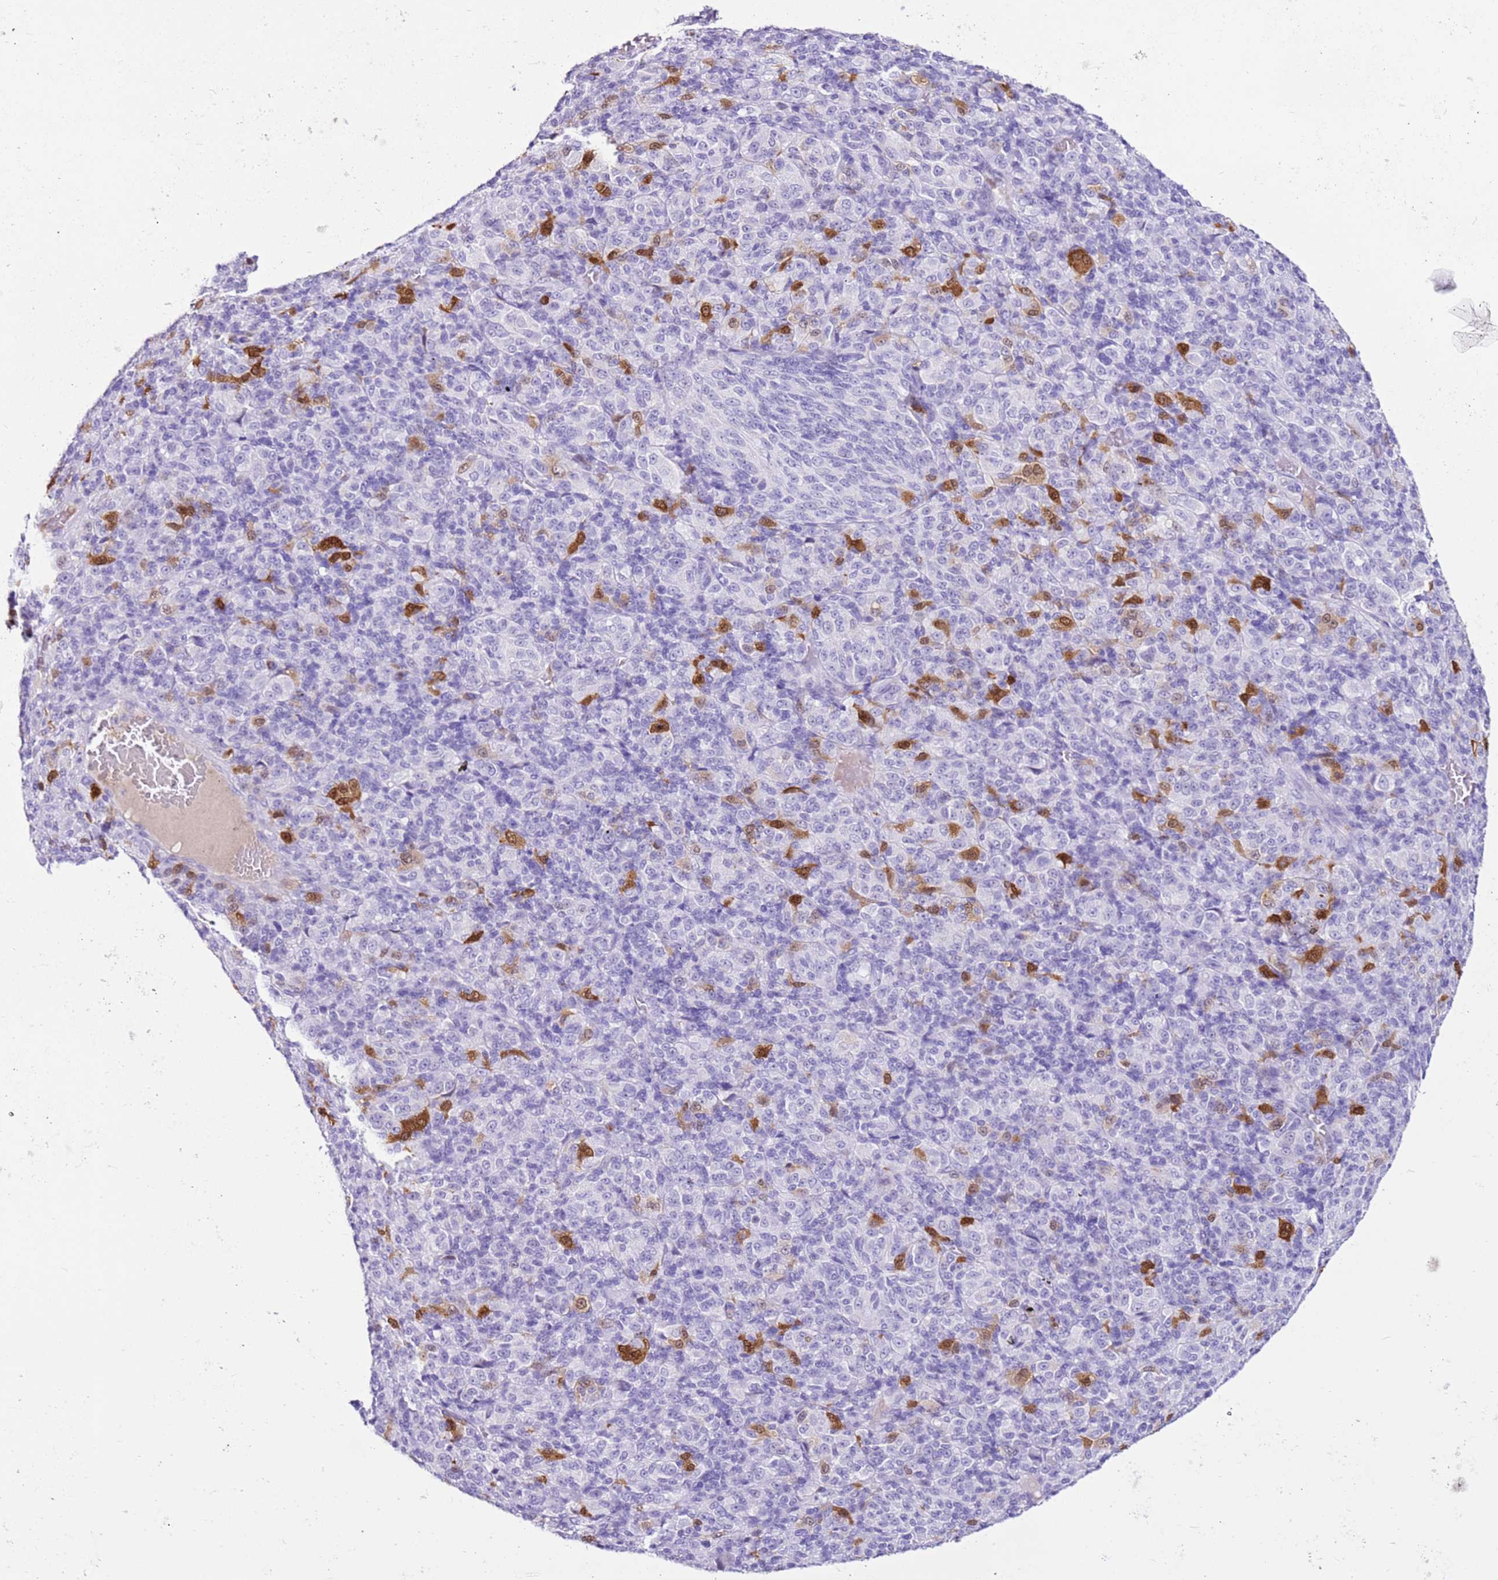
{"staining": {"intensity": "strong", "quantity": "<25%", "location": "cytoplasmic/membranous,nuclear"}, "tissue": "melanoma", "cell_type": "Tumor cells", "image_type": "cancer", "snomed": [{"axis": "morphology", "description": "Malignant melanoma, Metastatic site"}, {"axis": "topography", "description": "Brain"}], "caption": "Tumor cells show medium levels of strong cytoplasmic/membranous and nuclear positivity in approximately <25% of cells in melanoma. The staining is performed using DAB brown chromogen to label protein expression. The nuclei are counter-stained blue using hematoxylin.", "gene": "SPC25", "patient": {"sex": "female", "age": 56}}